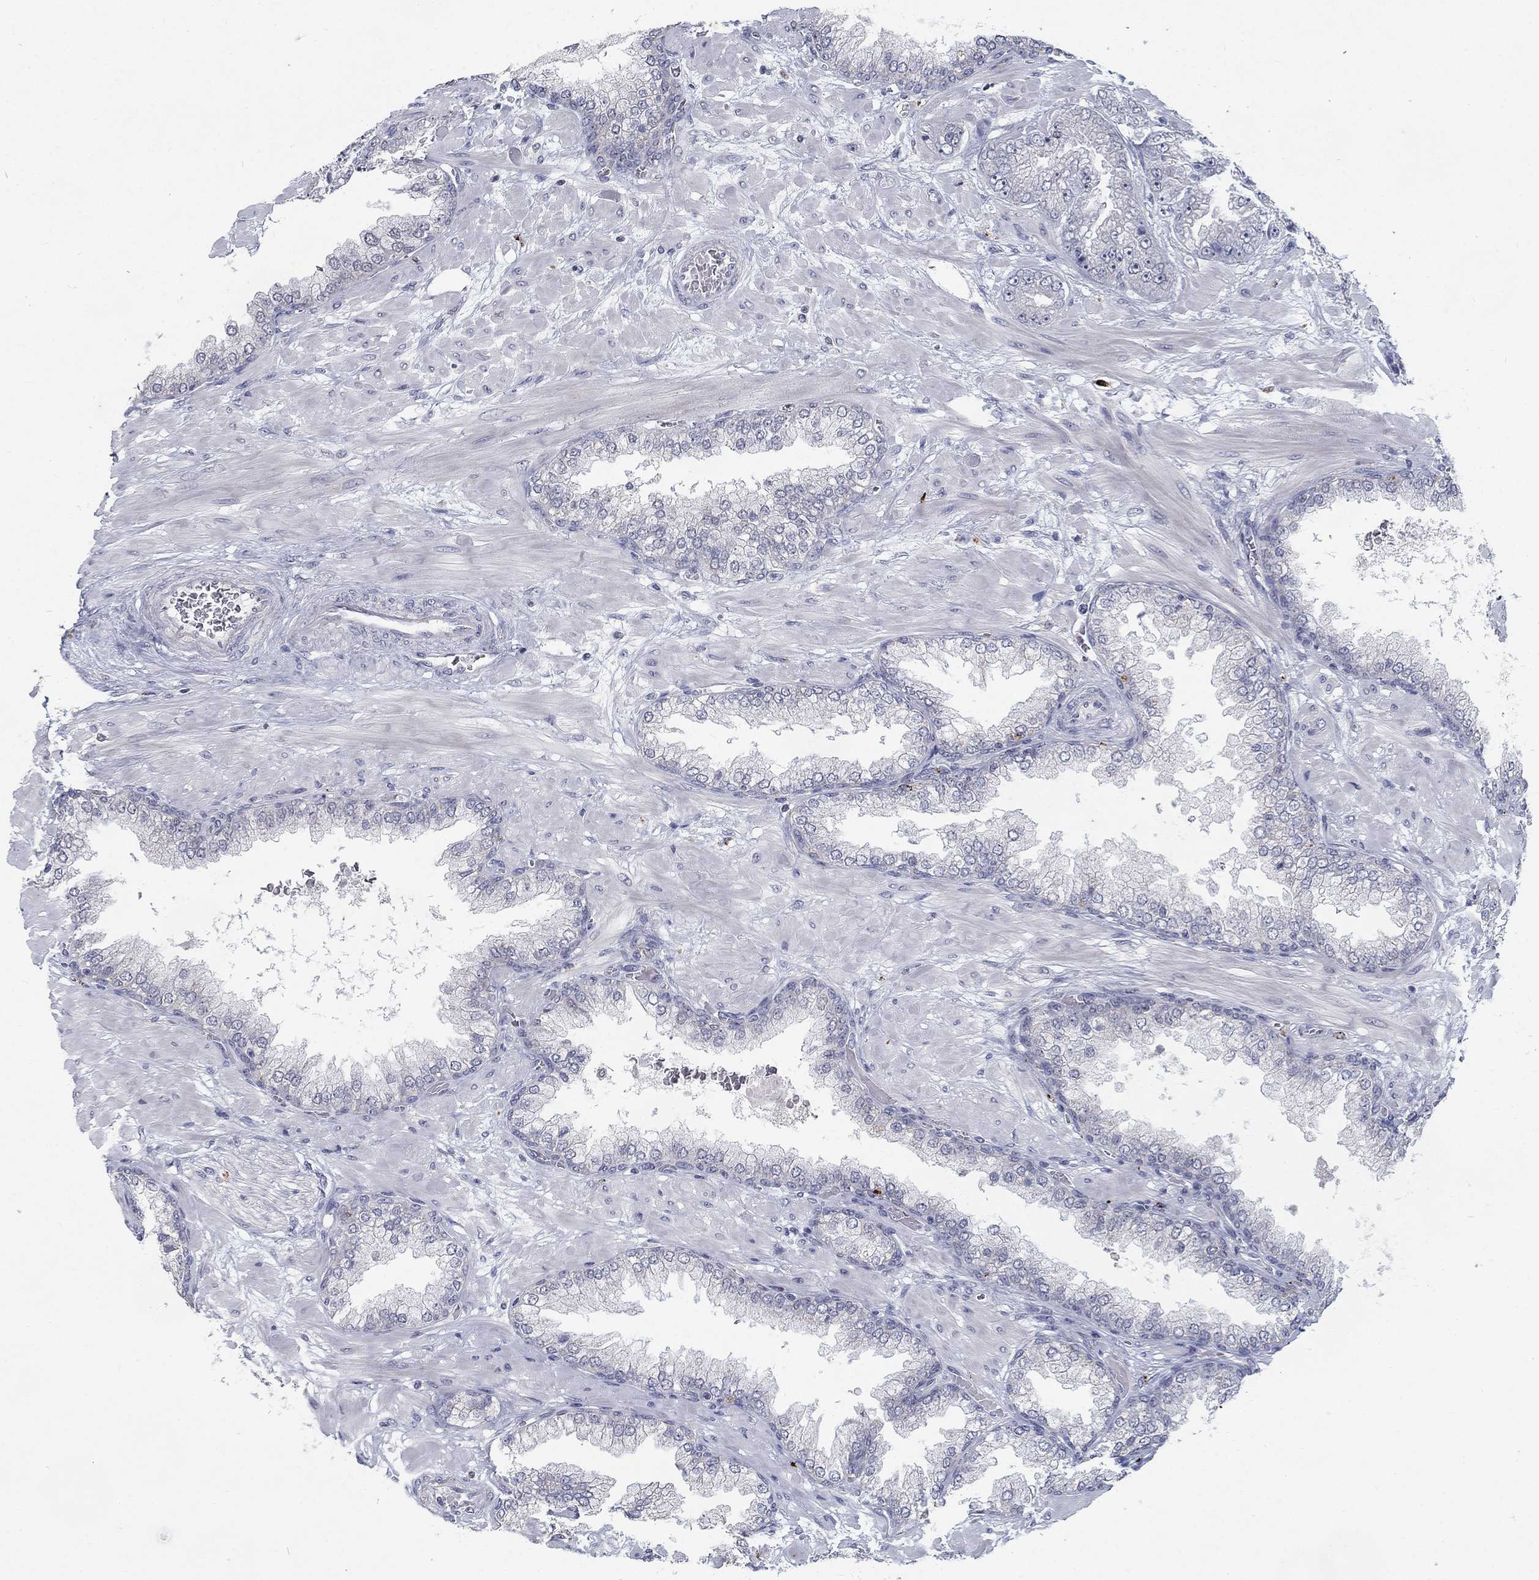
{"staining": {"intensity": "negative", "quantity": "none", "location": "none"}, "tissue": "prostate cancer", "cell_type": "Tumor cells", "image_type": "cancer", "snomed": [{"axis": "morphology", "description": "Adenocarcinoma, Low grade"}, {"axis": "topography", "description": "Prostate"}], "caption": "This is an immunohistochemistry (IHC) photomicrograph of human prostate low-grade adenocarcinoma. There is no positivity in tumor cells.", "gene": "MTSS2", "patient": {"sex": "male", "age": 57}}